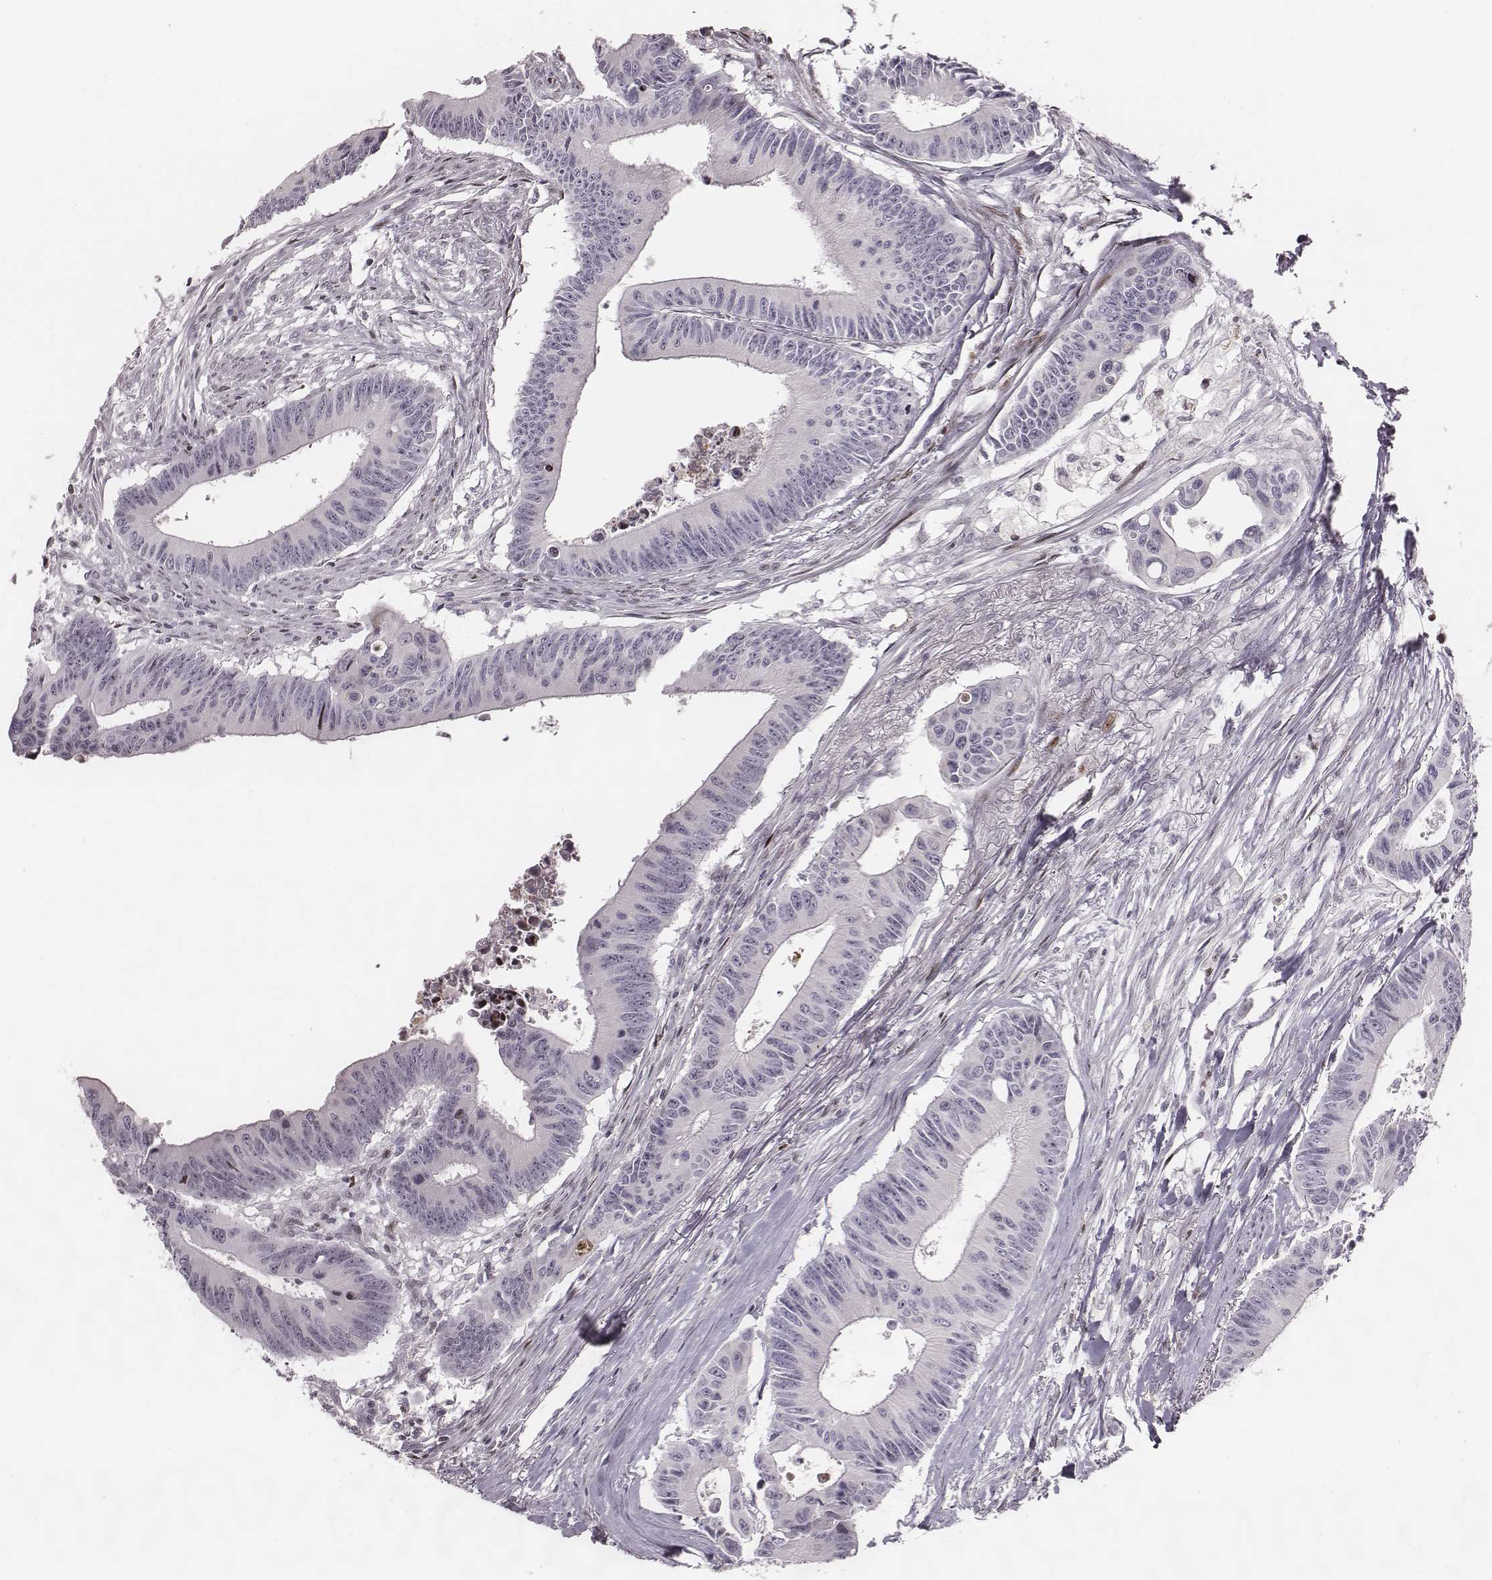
{"staining": {"intensity": "negative", "quantity": "none", "location": "none"}, "tissue": "colorectal cancer", "cell_type": "Tumor cells", "image_type": "cancer", "snomed": [{"axis": "morphology", "description": "Adenocarcinoma, NOS"}, {"axis": "topography", "description": "Colon"}], "caption": "Immunohistochemical staining of human colorectal cancer displays no significant expression in tumor cells. (Stains: DAB immunohistochemistry (IHC) with hematoxylin counter stain, Microscopy: brightfield microscopy at high magnification).", "gene": "NDC1", "patient": {"sex": "female", "age": 87}}